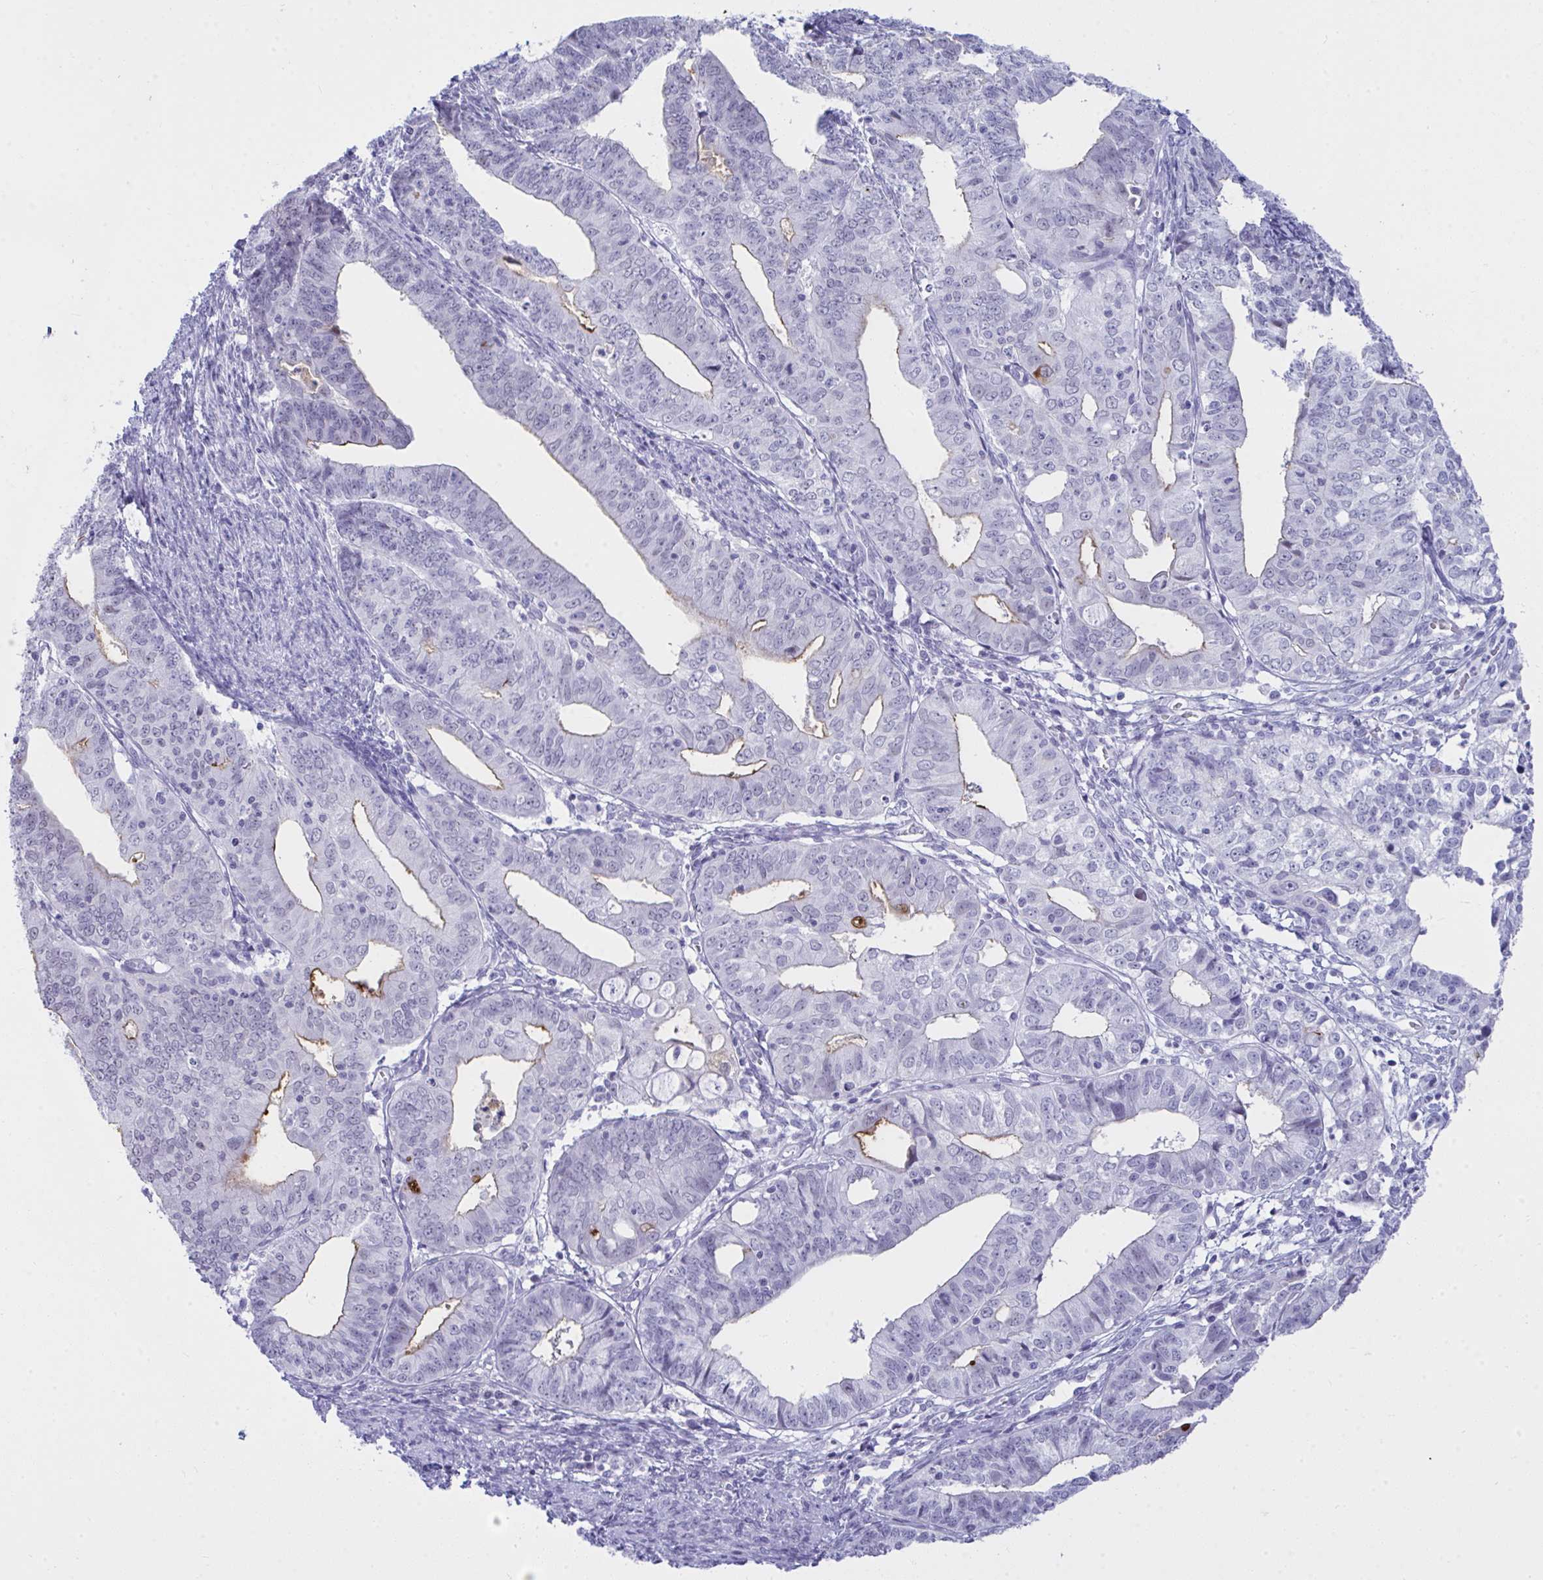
{"staining": {"intensity": "moderate", "quantity": "<25%", "location": "cytoplasmic/membranous"}, "tissue": "endometrial cancer", "cell_type": "Tumor cells", "image_type": "cancer", "snomed": [{"axis": "morphology", "description": "Adenocarcinoma, NOS"}, {"axis": "topography", "description": "Endometrium"}], "caption": "Immunohistochemistry of endometrial cancer exhibits low levels of moderate cytoplasmic/membranous expression in approximately <25% of tumor cells. The protein of interest is stained brown, and the nuclei are stained in blue (DAB IHC with brightfield microscopy, high magnification).", "gene": "OR5F1", "patient": {"sex": "female", "age": 56}}